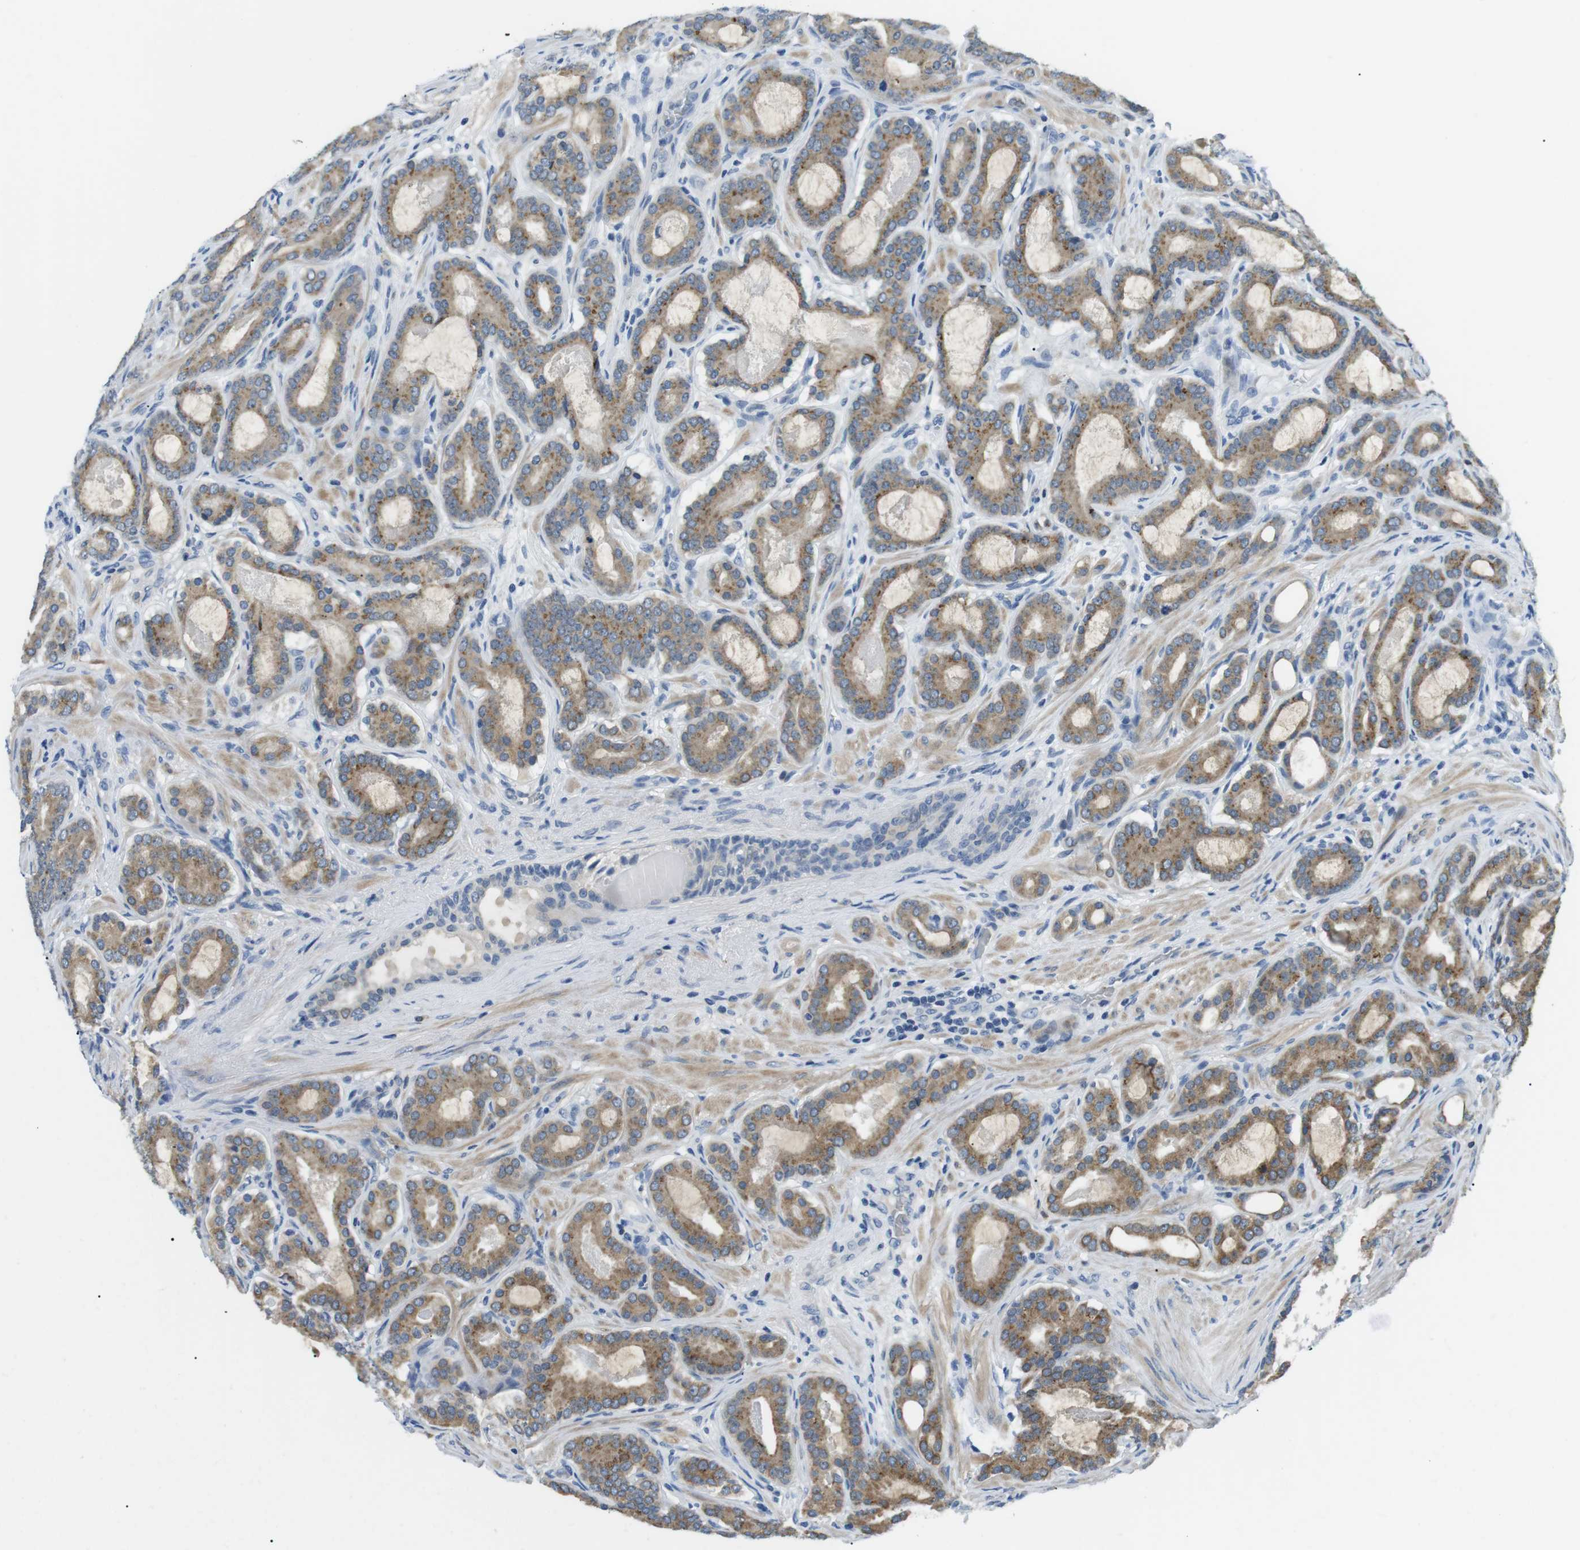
{"staining": {"intensity": "moderate", "quantity": ">75%", "location": "cytoplasmic/membranous"}, "tissue": "prostate cancer", "cell_type": "Tumor cells", "image_type": "cancer", "snomed": [{"axis": "morphology", "description": "Adenocarcinoma, High grade"}, {"axis": "topography", "description": "Prostate"}], "caption": "Immunohistochemistry (IHC) (DAB (3,3'-diaminobenzidine)) staining of human prostate cancer (high-grade adenocarcinoma) exhibits moderate cytoplasmic/membranous protein expression in approximately >75% of tumor cells.", "gene": "WSCD1", "patient": {"sex": "male", "age": 60}}